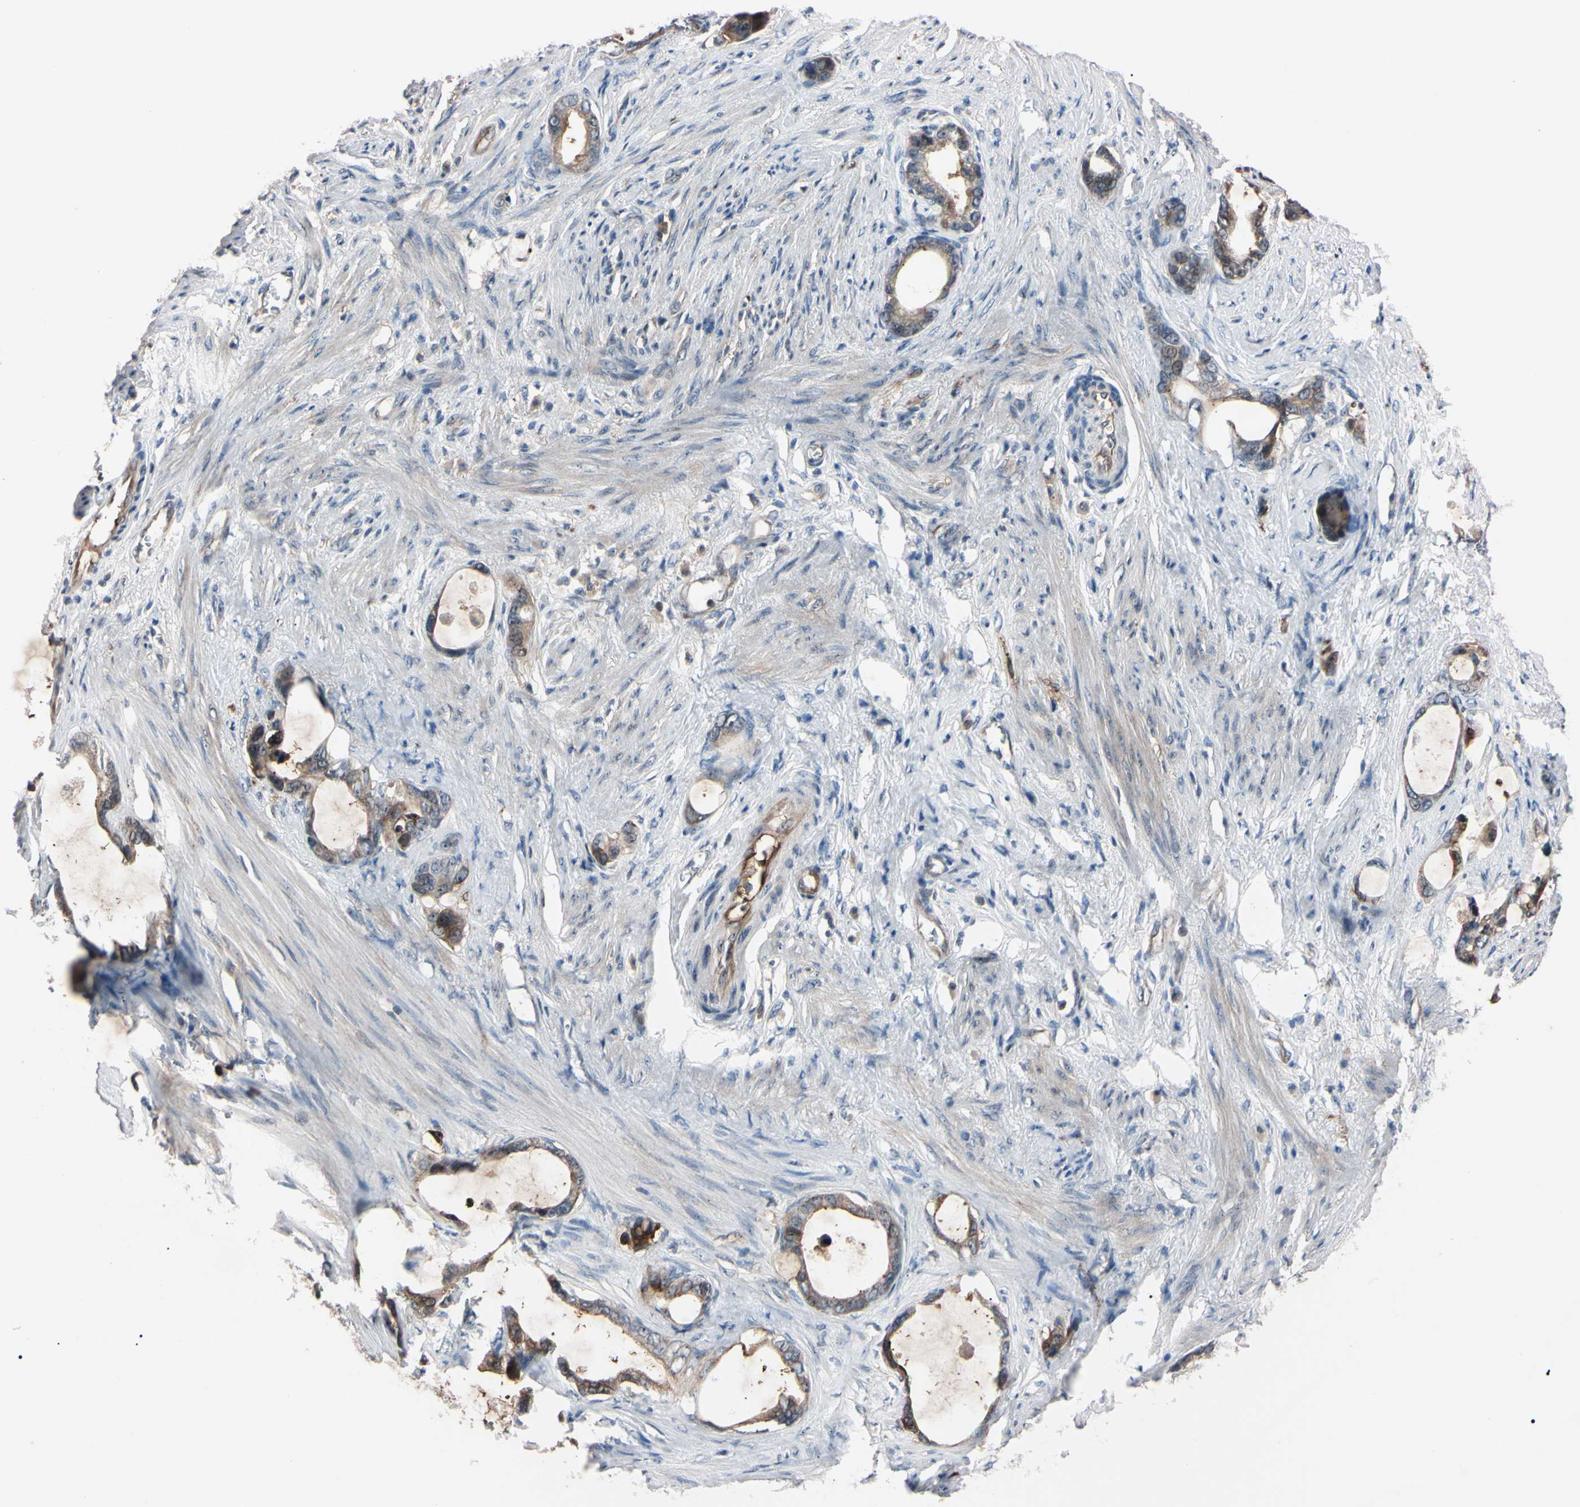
{"staining": {"intensity": "moderate", "quantity": ">75%", "location": "cytoplasmic/membranous,nuclear"}, "tissue": "stomach cancer", "cell_type": "Tumor cells", "image_type": "cancer", "snomed": [{"axis": "morphology", "description": "Adenocarcinoma, NOS"}, {"axis": "topography", "description": "Stomach"}], "caption": "This photomicrograph demonstrates stomach cancer stained with IHC to label a protein in brown. The cytoplasmic/membranous and nuclear of tumor cells show moderate positivity for the protein. Nuclei are counter-stained blue.", "gene": "TRAF5", "patient": {"sex": "female", "age": 75}}